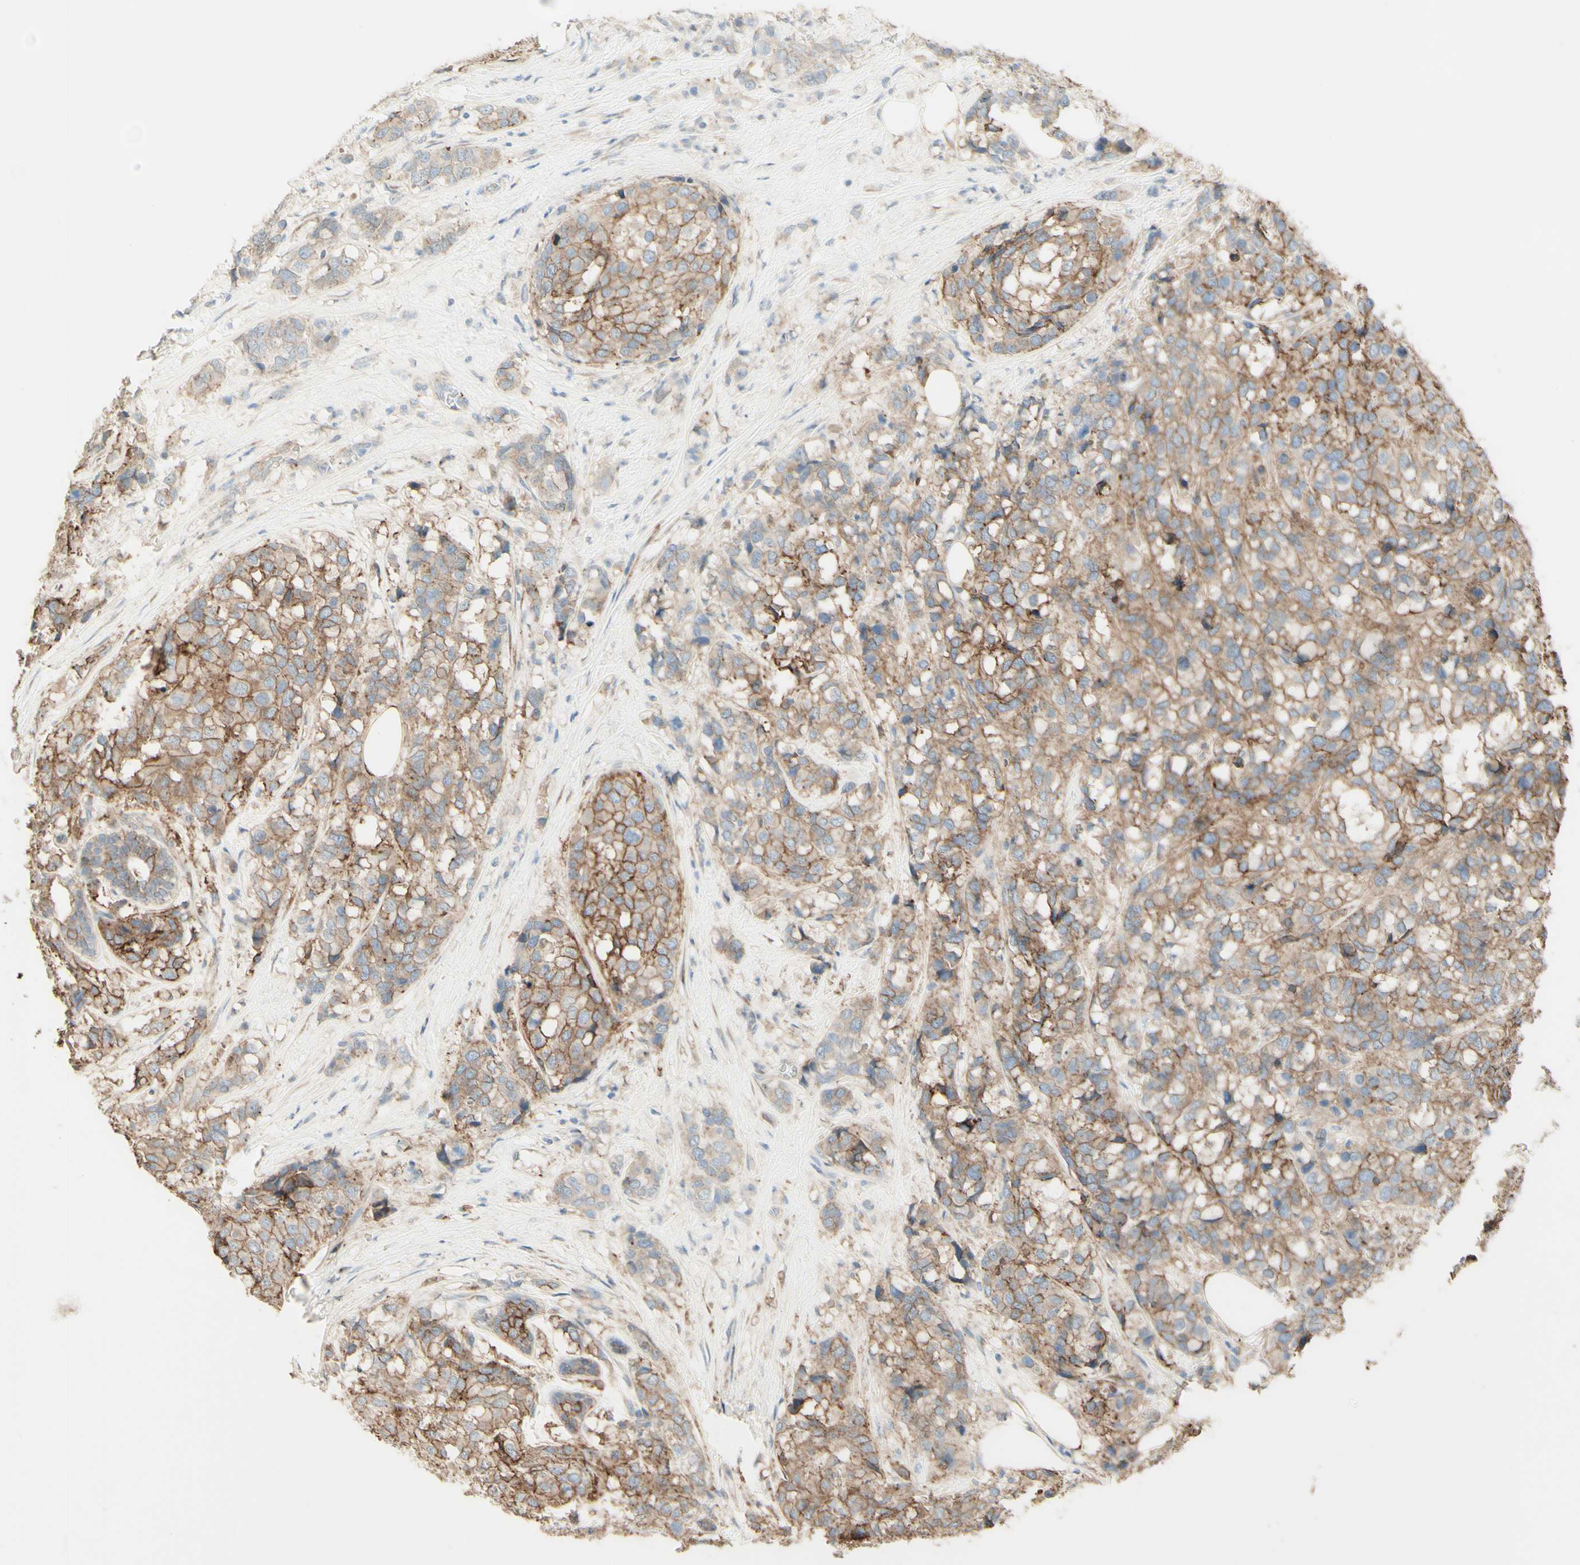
{"staining": {"intensity": "moderate", "quantity": ">75%", "location": "cytoplasmic/membranous"}, "tissue": "breast cancer", "cell_type": "Tumor cells", "image_type": "cancer", "snomed": [{"axis": "morphology", "description": "Lobular carcinoma"}, {"axis": "topography", "description": "Breast"}], "caption": "Breast lobular carcinoma stained with DAB immunohistochemistry demonstrates medium levels of moderate cytoplasmic/membranous expression in about >75% of tumor cells. Using DAB (brown) and hematoxylin (blue) stains, captured at high magnification using brightfield microscopy.", "gene": "RNF149", "patient": {"sex": "female", "age": 59}}